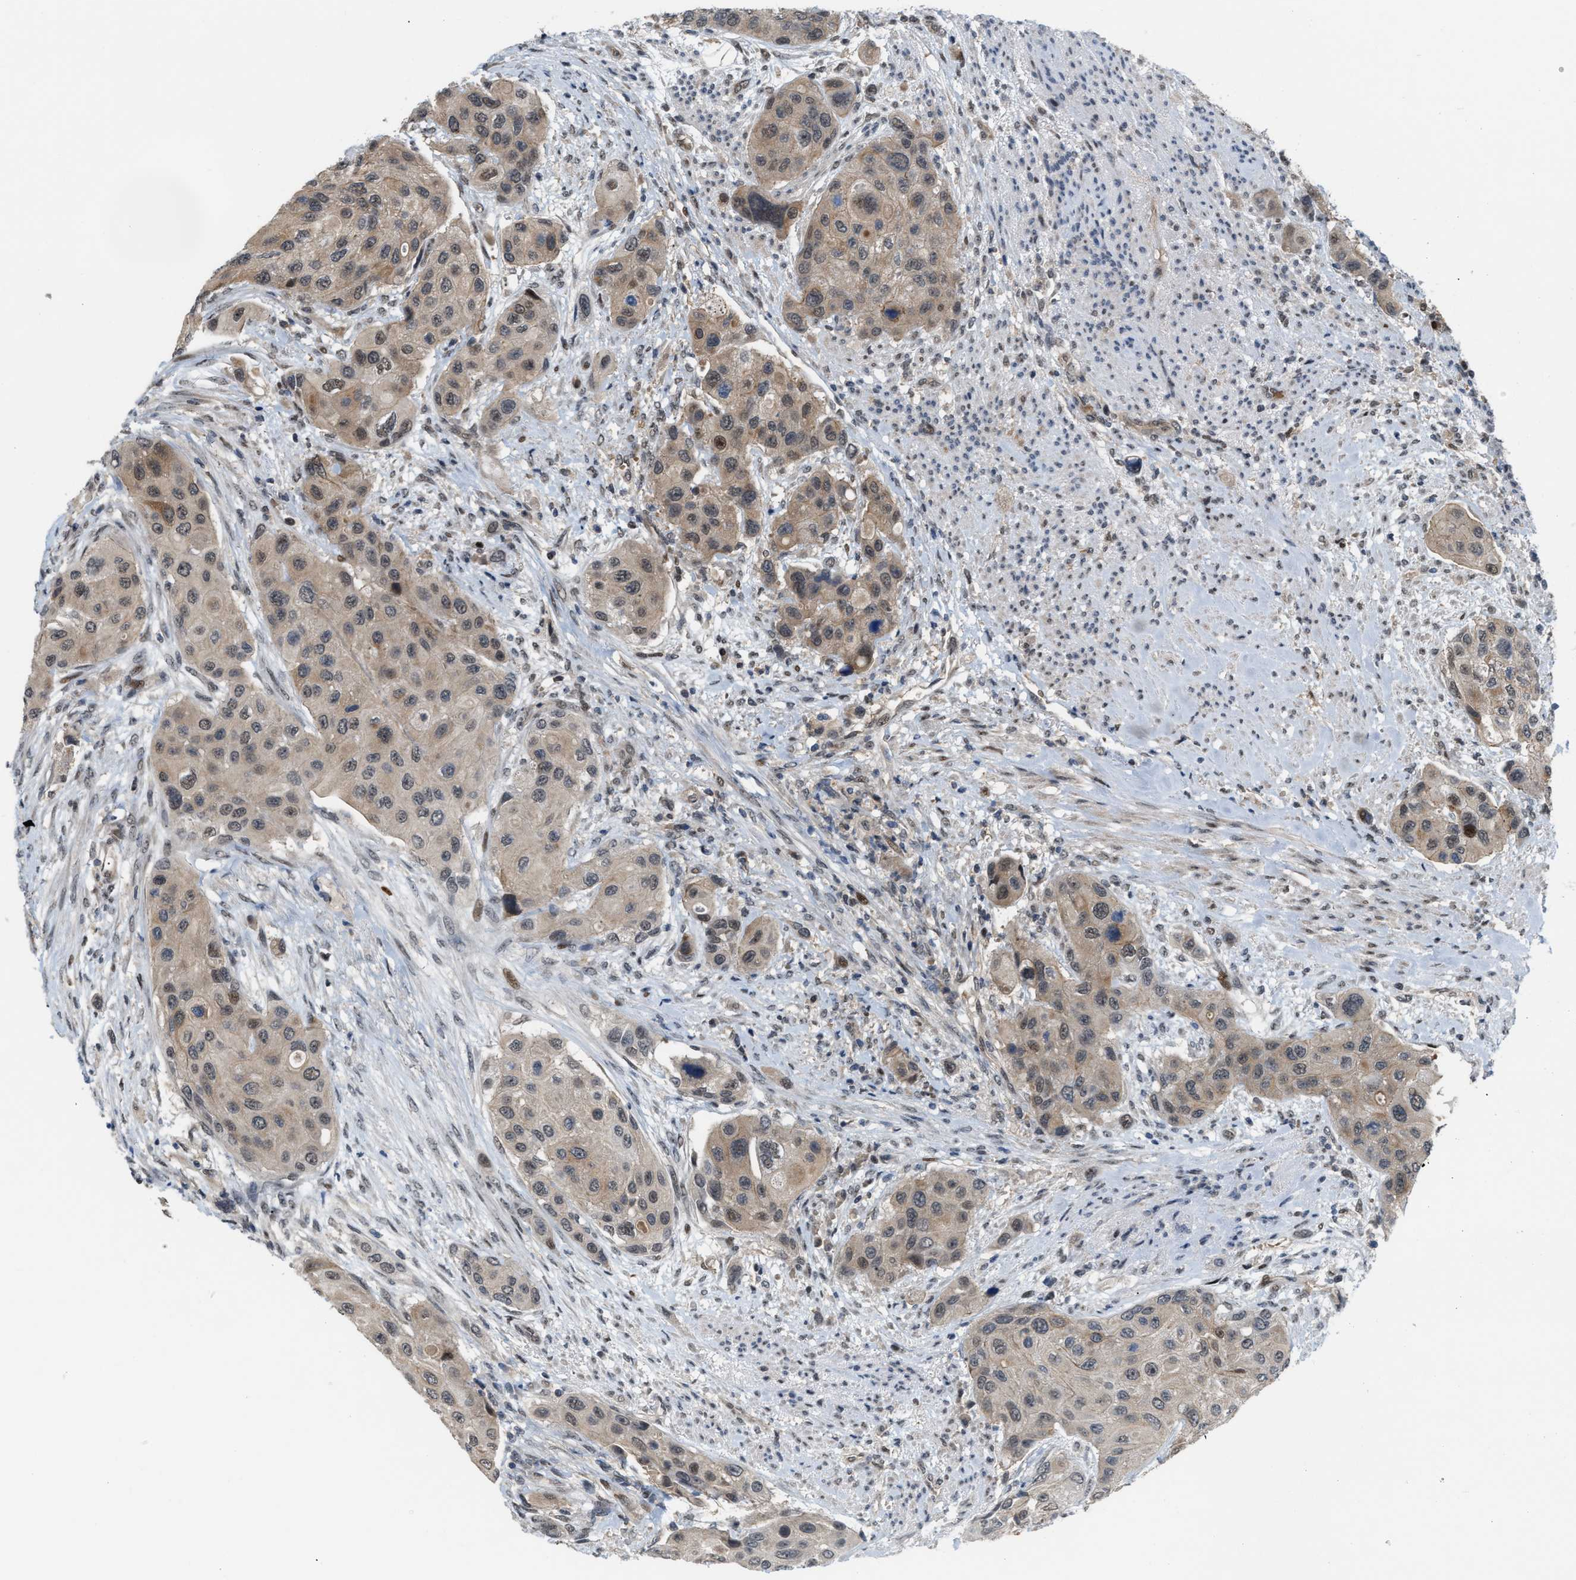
{"staining": {"intensity": "weak", "quantity": ">75%", "location": "cytoplasmic/membranous,nuclear"}, "tissue": "urothelial cancer", "cell_type": "Tumor cells", "image_type": "cancer", "snomed": [{"axis": "morphology", "description": "Urothelial carcinoma, High grade"}, {"axis": "topography", "description": "Urinary bladder"}], "caption": "Urothelial cancer stained with a protein marker shows weak staining in tumor cells.", "gene": "RFFL", "patient": {"sex": "female", "age": 56}}